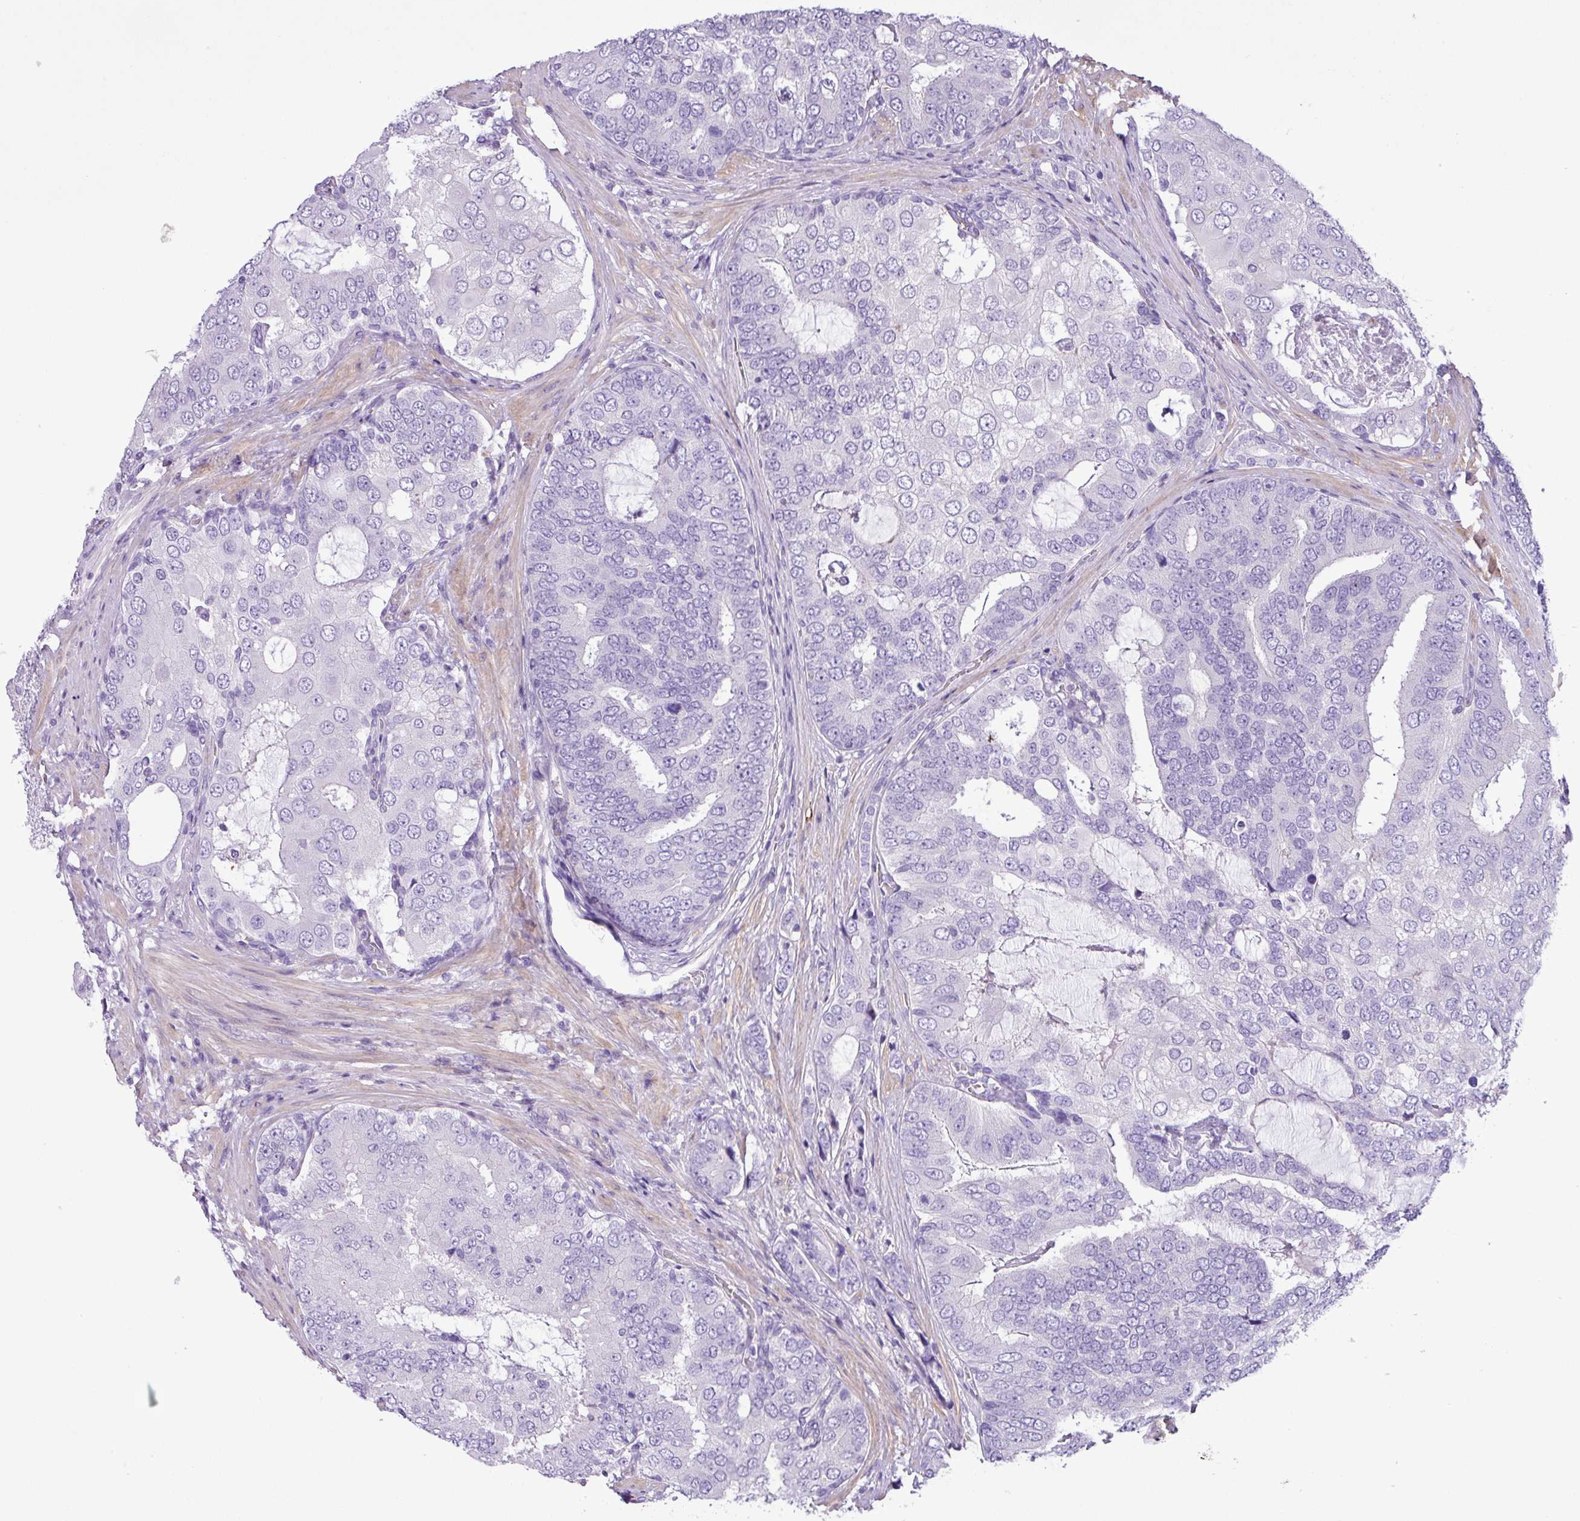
{"staining": {"intensity": "negative", "quantity": "none", "location": "none"}, "tissue": "prostate cancer", "cell_type": "Tumor cells", "image_type": "cancer", "snomed": [{"axis": "morphology", "description": "Adenocarcinoma, High grade"}, {"axis": "topography", "description": "Prostate"}], "caption": "IHC photomicrograph of neoplastic tissue: human high-grade adenocarcinoma (prostate) stained with DAB reveals no significant protein staining in tumor cells.", "gene": "ZNF334", "patient": {"sex": "male", "age": 55}}